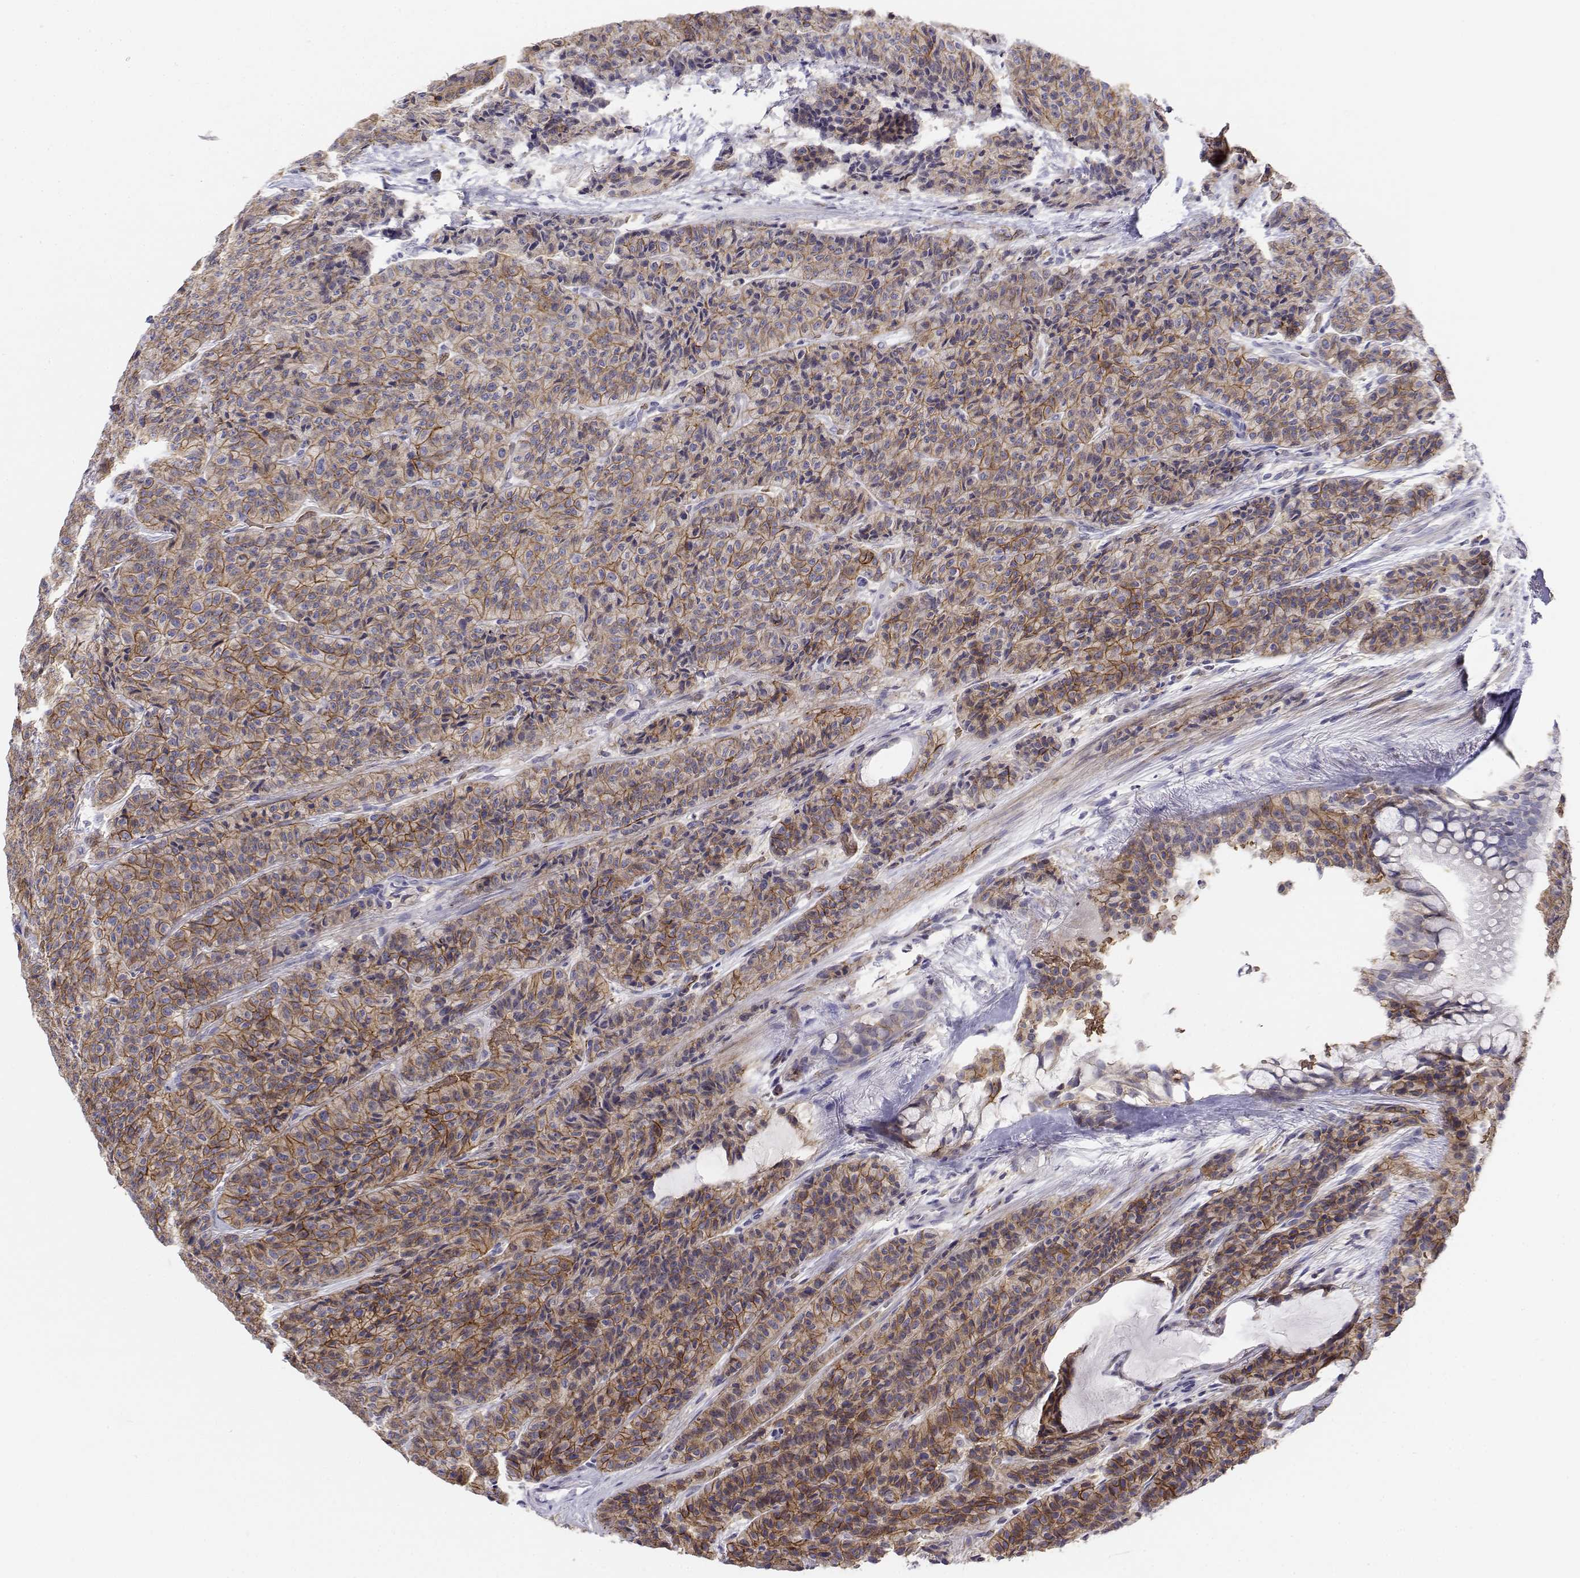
{"staining": {"intensity": "moderate", "quantity": ">75%", "location": "cytoplasmic/membranous"}, "tissue": "carcinoid", "cell_type": "Tumor cells", "image_type": "cancer", "snomed": [{"axis": "morphology", "description": "Carcinoid, malignant, NOS"}, {"axis": "topography", "description": "Lung"}], "caption": "Approximately >75% of tumor cells in human carcinoid demonstrate moderate cytoplasmic/membranous protein staining as visualized by brown immunohistochemical staining.", "gene": "CADM1", "patient": {"sex": "male", "age": 71}}